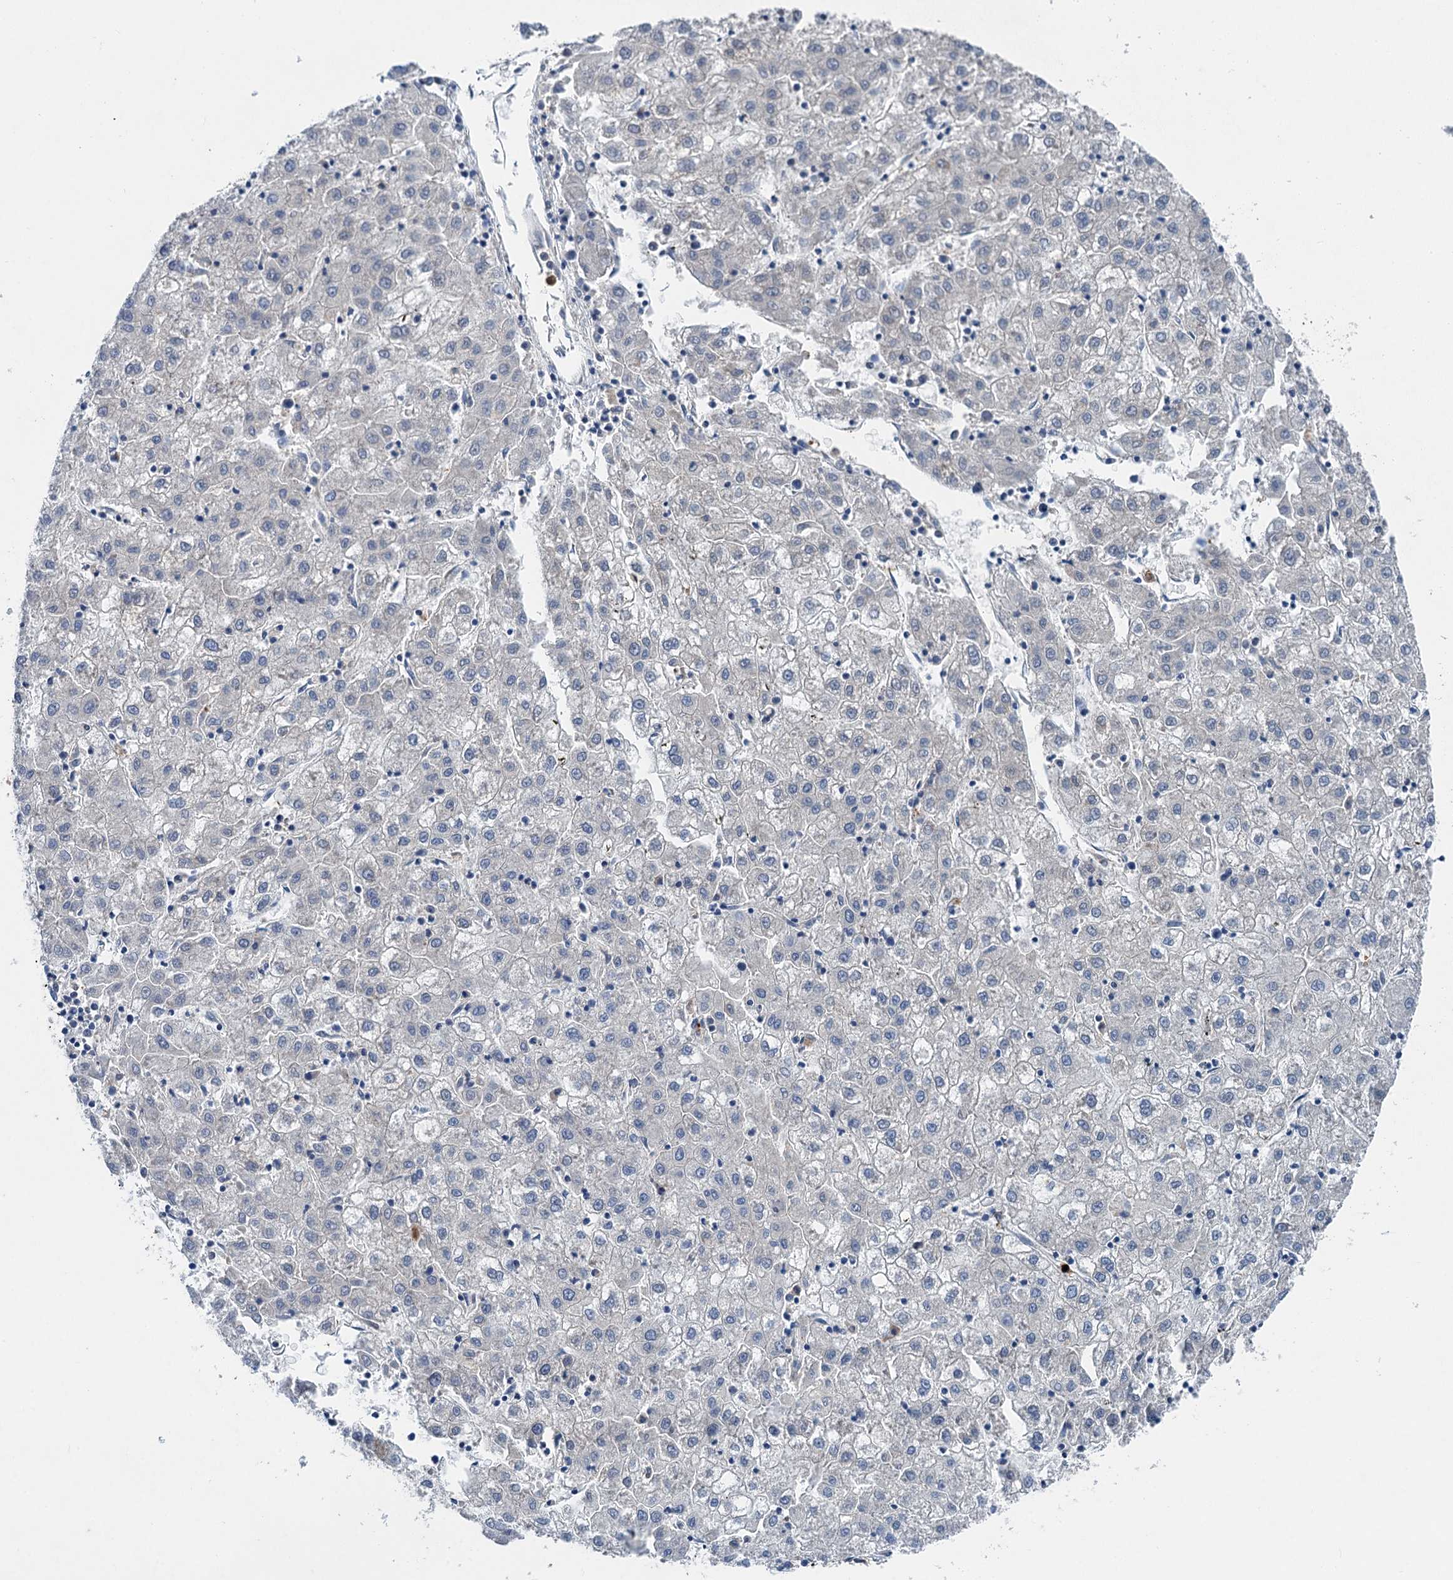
{"staining": {"intensity": "negative", "quantity": "none", "location": "none"}, "tissue": "liver cancer", "cell_type": "Tumor cells", "image_type": "cancer", "snomed": [{"axis": "morphology", "description": "Carcinoma, Hepatocellular, NOS"}, {"axis": "topography", "description": "Liver"}], "caption": "An immunohistochemistry (IHC) photomicrograph of liver cancer (hepatocellular carcinoma) is shown. There is no staining in tumor cells of liver cancer (hepatocellular carcinoma).", "gene": "OTOA", "patient": {"sex": "male", "age": 72}}